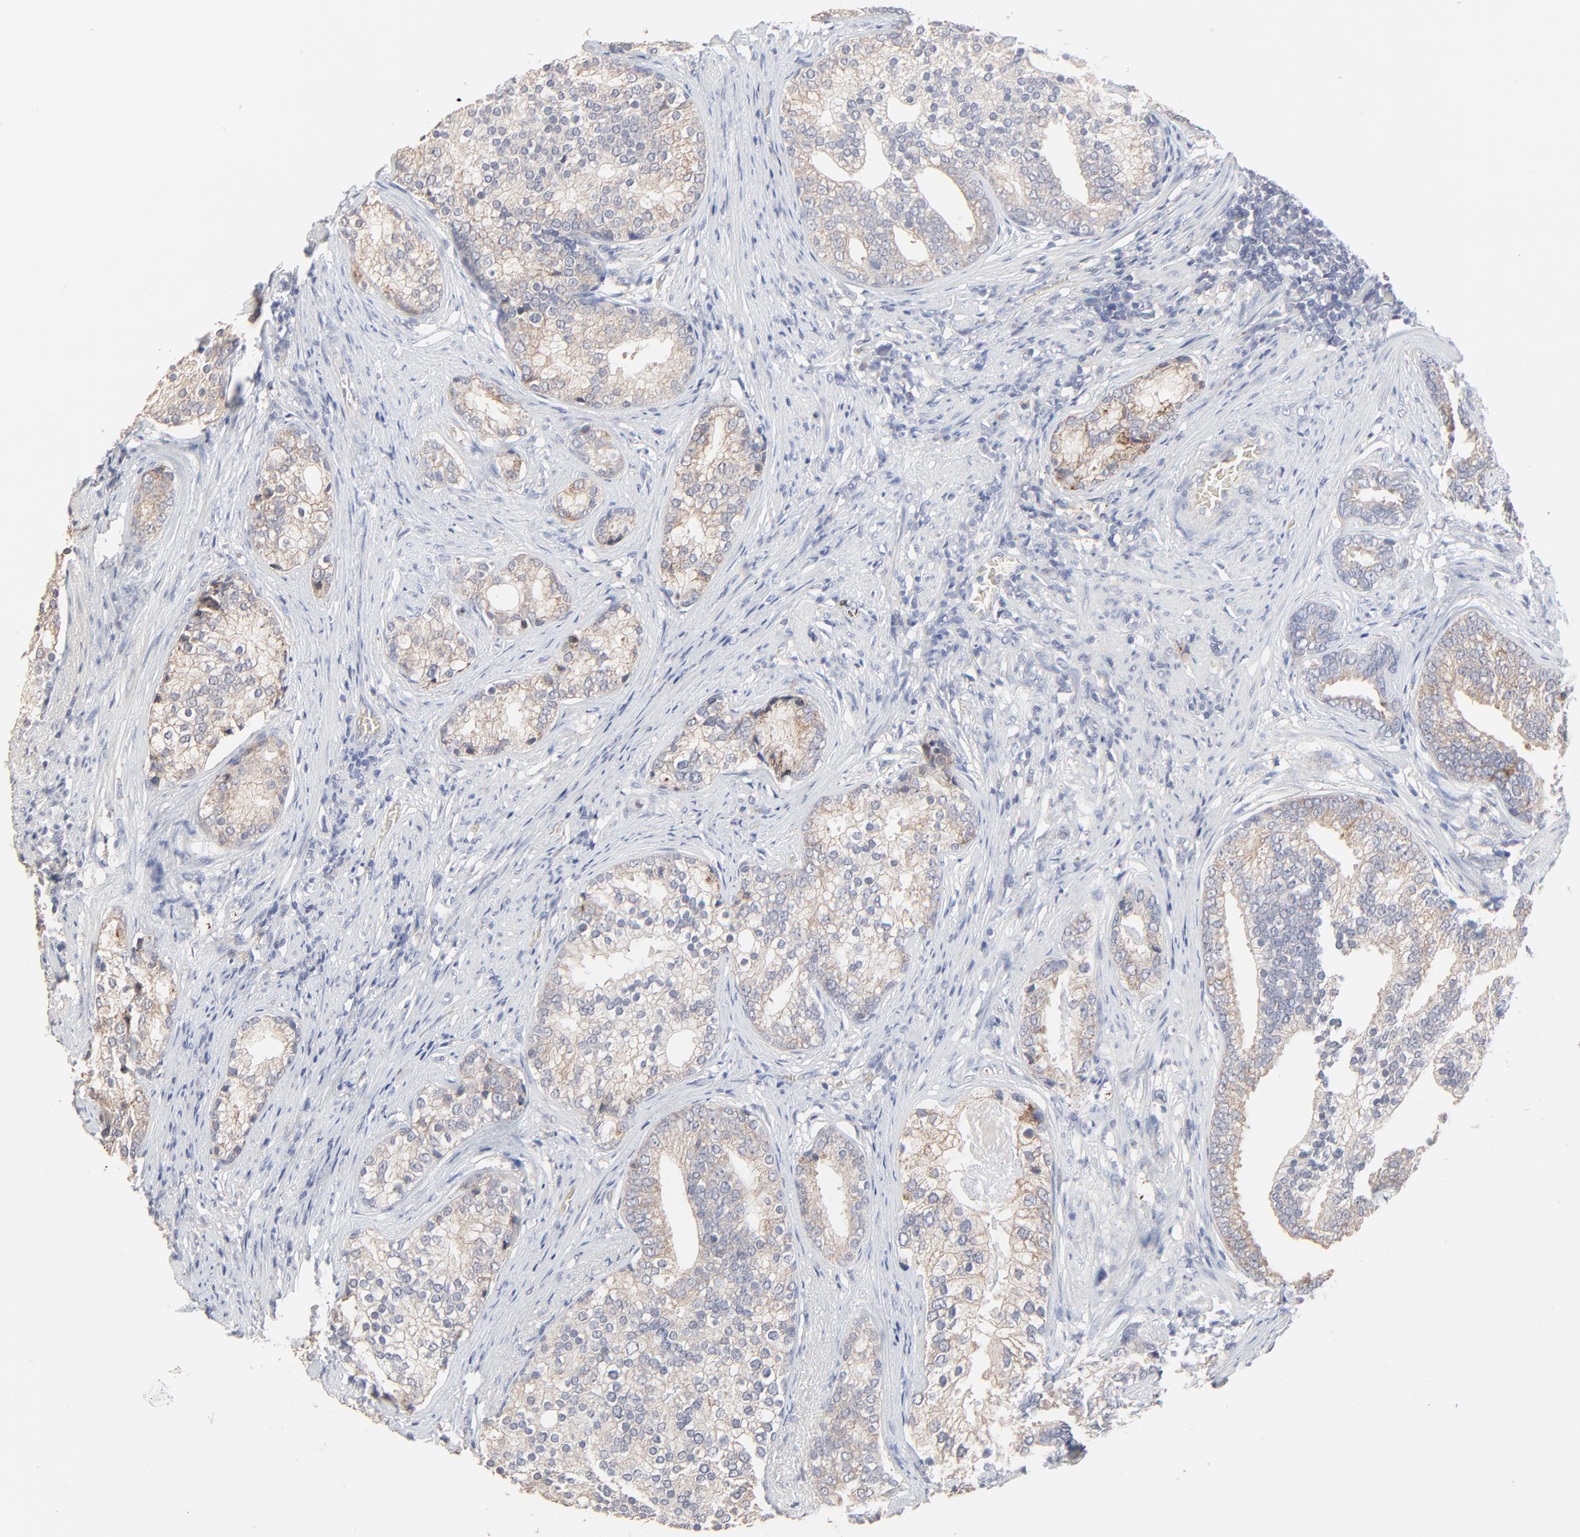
{"staining": {"intensity": "weak", "quantity": ">75%", "location": "cytoplasmic/membranous"}, "tissue": "prostate cancer", "cell_type": "Tumor cells", "image_type": "cancer", "snomed": [{"axis": "morphology", "description": "Adenocarcinoma, Low grade"}, {"axis": "topography", "description": "Prostate"}], "caption": "Low-grade adenocarcinoma (prostate) stained with immunohistochemistry (IHC) demonstrates weak cytoplasmic/membranous expression in about >75% of tumor cells.", "gene": "FANCB", "patient": {"sex": "male", "age": 71}}